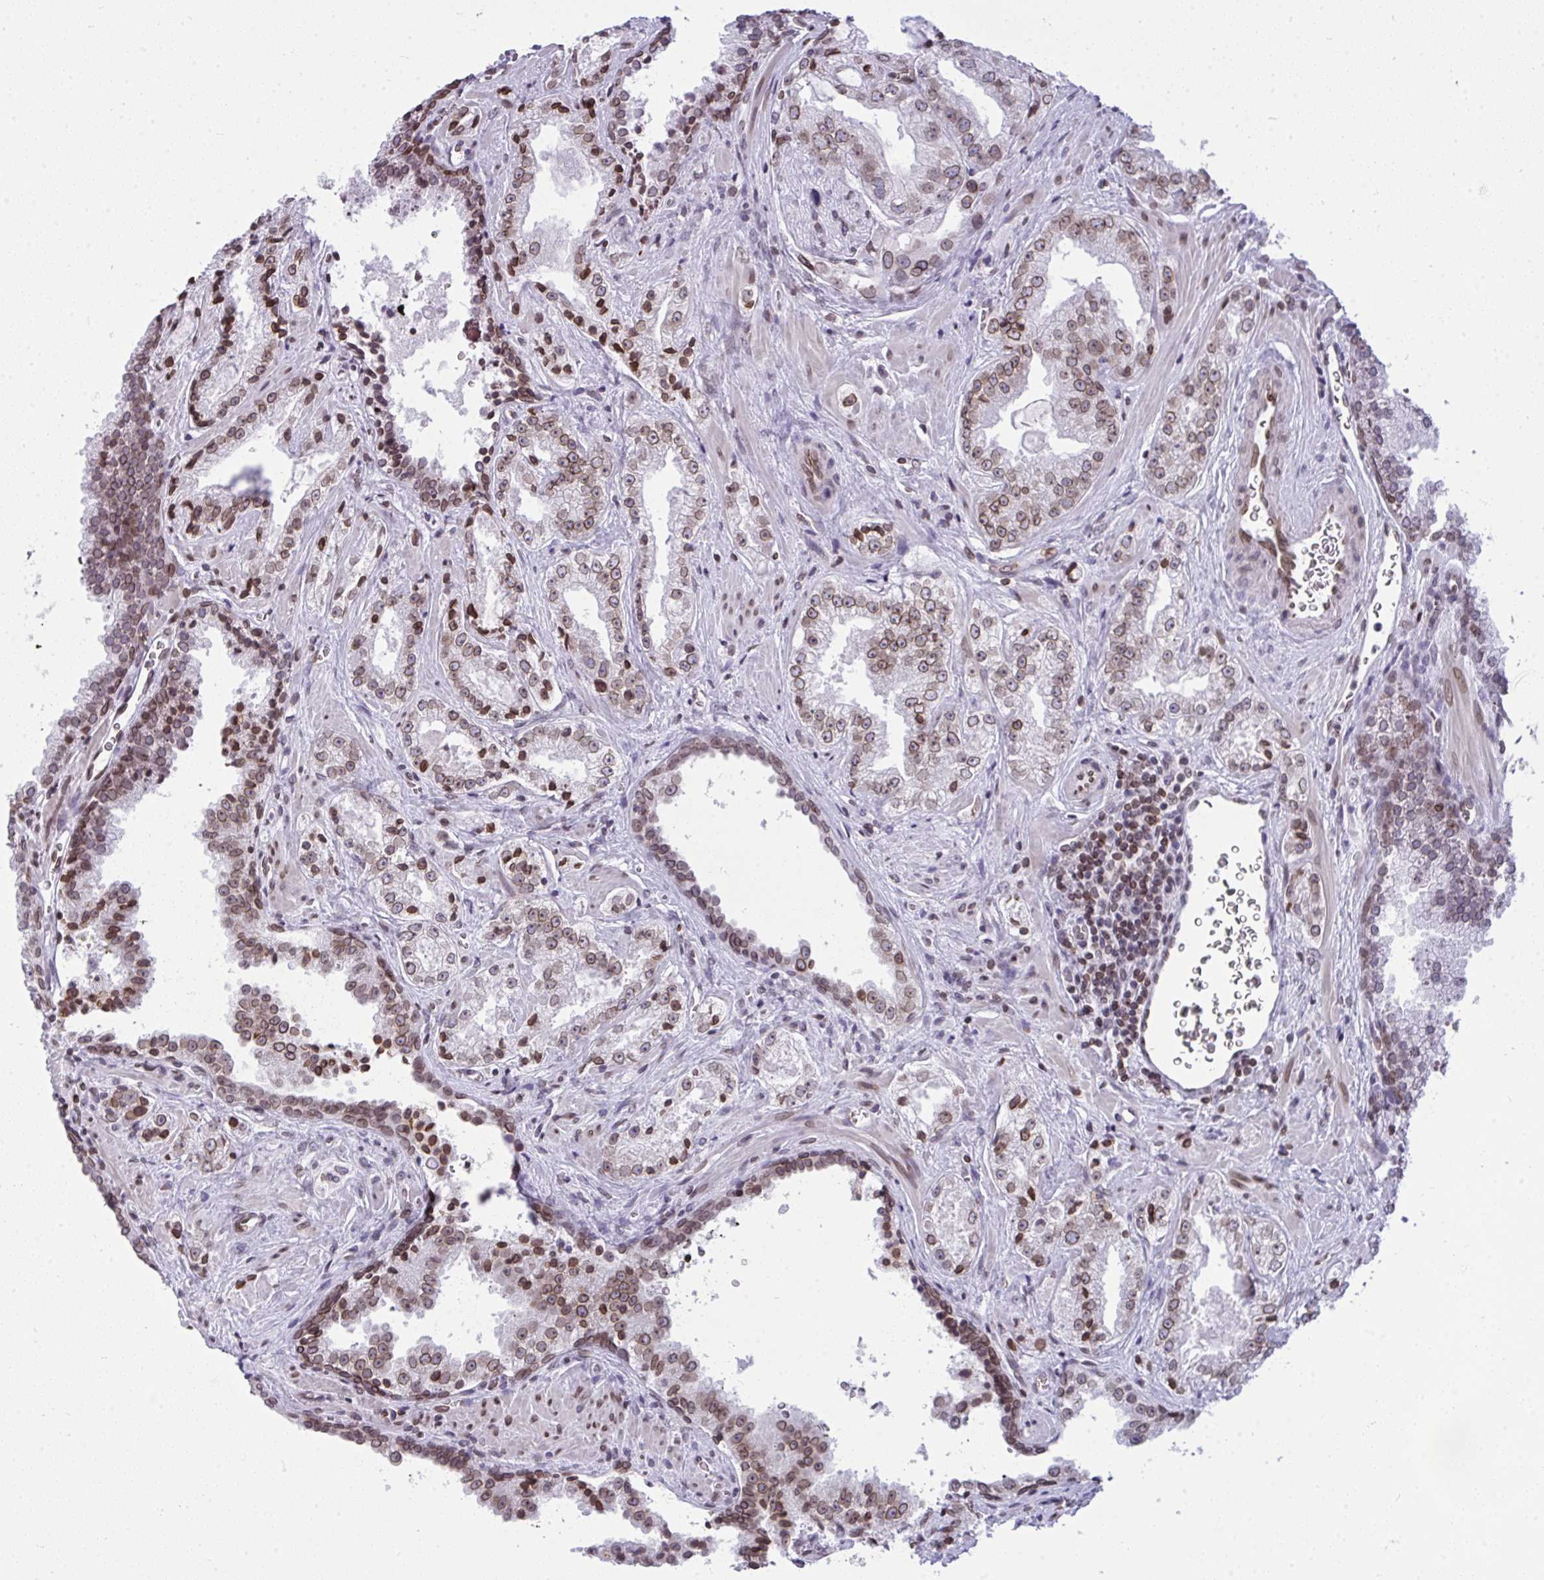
{"staining": {"intensity": "moderate", "quantity": ">75%", "location": "cytoplasmic/membranous,nuclear"}, "tissue": "prostate cancer", "cell_type": "Tumor cells", "image_type": "cancer", "snomed": [{"axis": "morphology", "description": "Adenocarcinoma, High grade"}, {"axis": "topography", "description": "Prostate"}], "caption": "Prostate cancer (adenocarcinoma (high-grade)) was stained to show a protein in brown. There is medium levels of moderate cytoplasmic/membranous and nuclear staining in approximately >75% of tumor cells.", "gene": "LMNB2", "patient": {"sex": "male", "age": 67}}